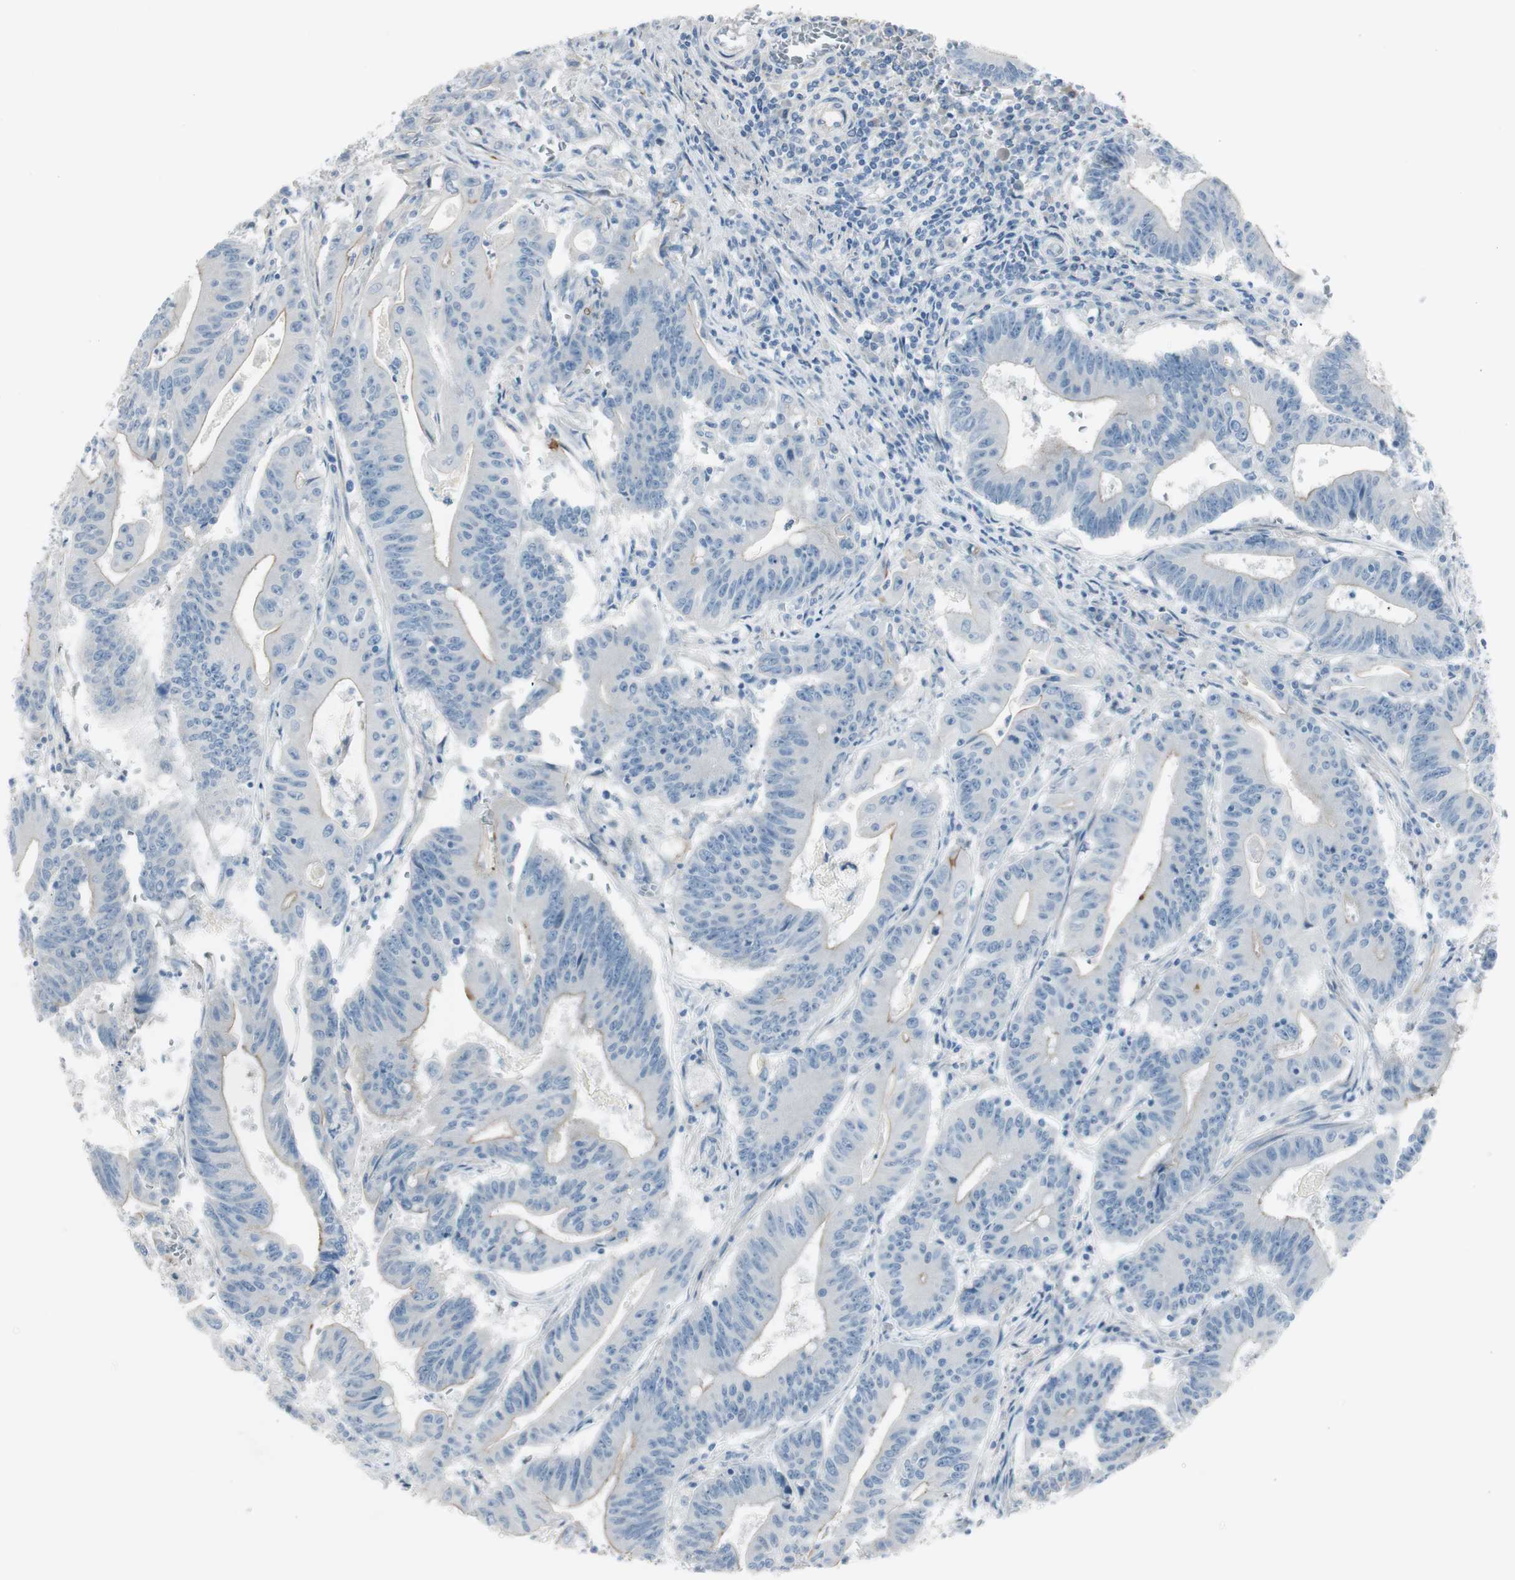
{"staining": {"intensity": "weak", "quantity": "<25%", "location": "cytoplasmic/membranous"}, "tissue": "colorectal cancer", "cell_type": "Tumor cells", "image_type": "cancer", "snomed": [{"axis": "morphology", "description": "Adenocarcinoma, NOS"}, {"axis": "topography", "description": "Colon"}], "caption": "Colorectal cancer (adenocarcinoma) was stained to show a protein in brown. There is no significant staining in tumor cells. The staining was performed using DAB (3,3'-diaminobenzidine) to visualize the protein expression in brown, while the nuclei were stained in blue with hematoxylin (Magnification: 20x).", "gene": "CACNA2D1", "patient": {"sex": "male", "age": 45}}